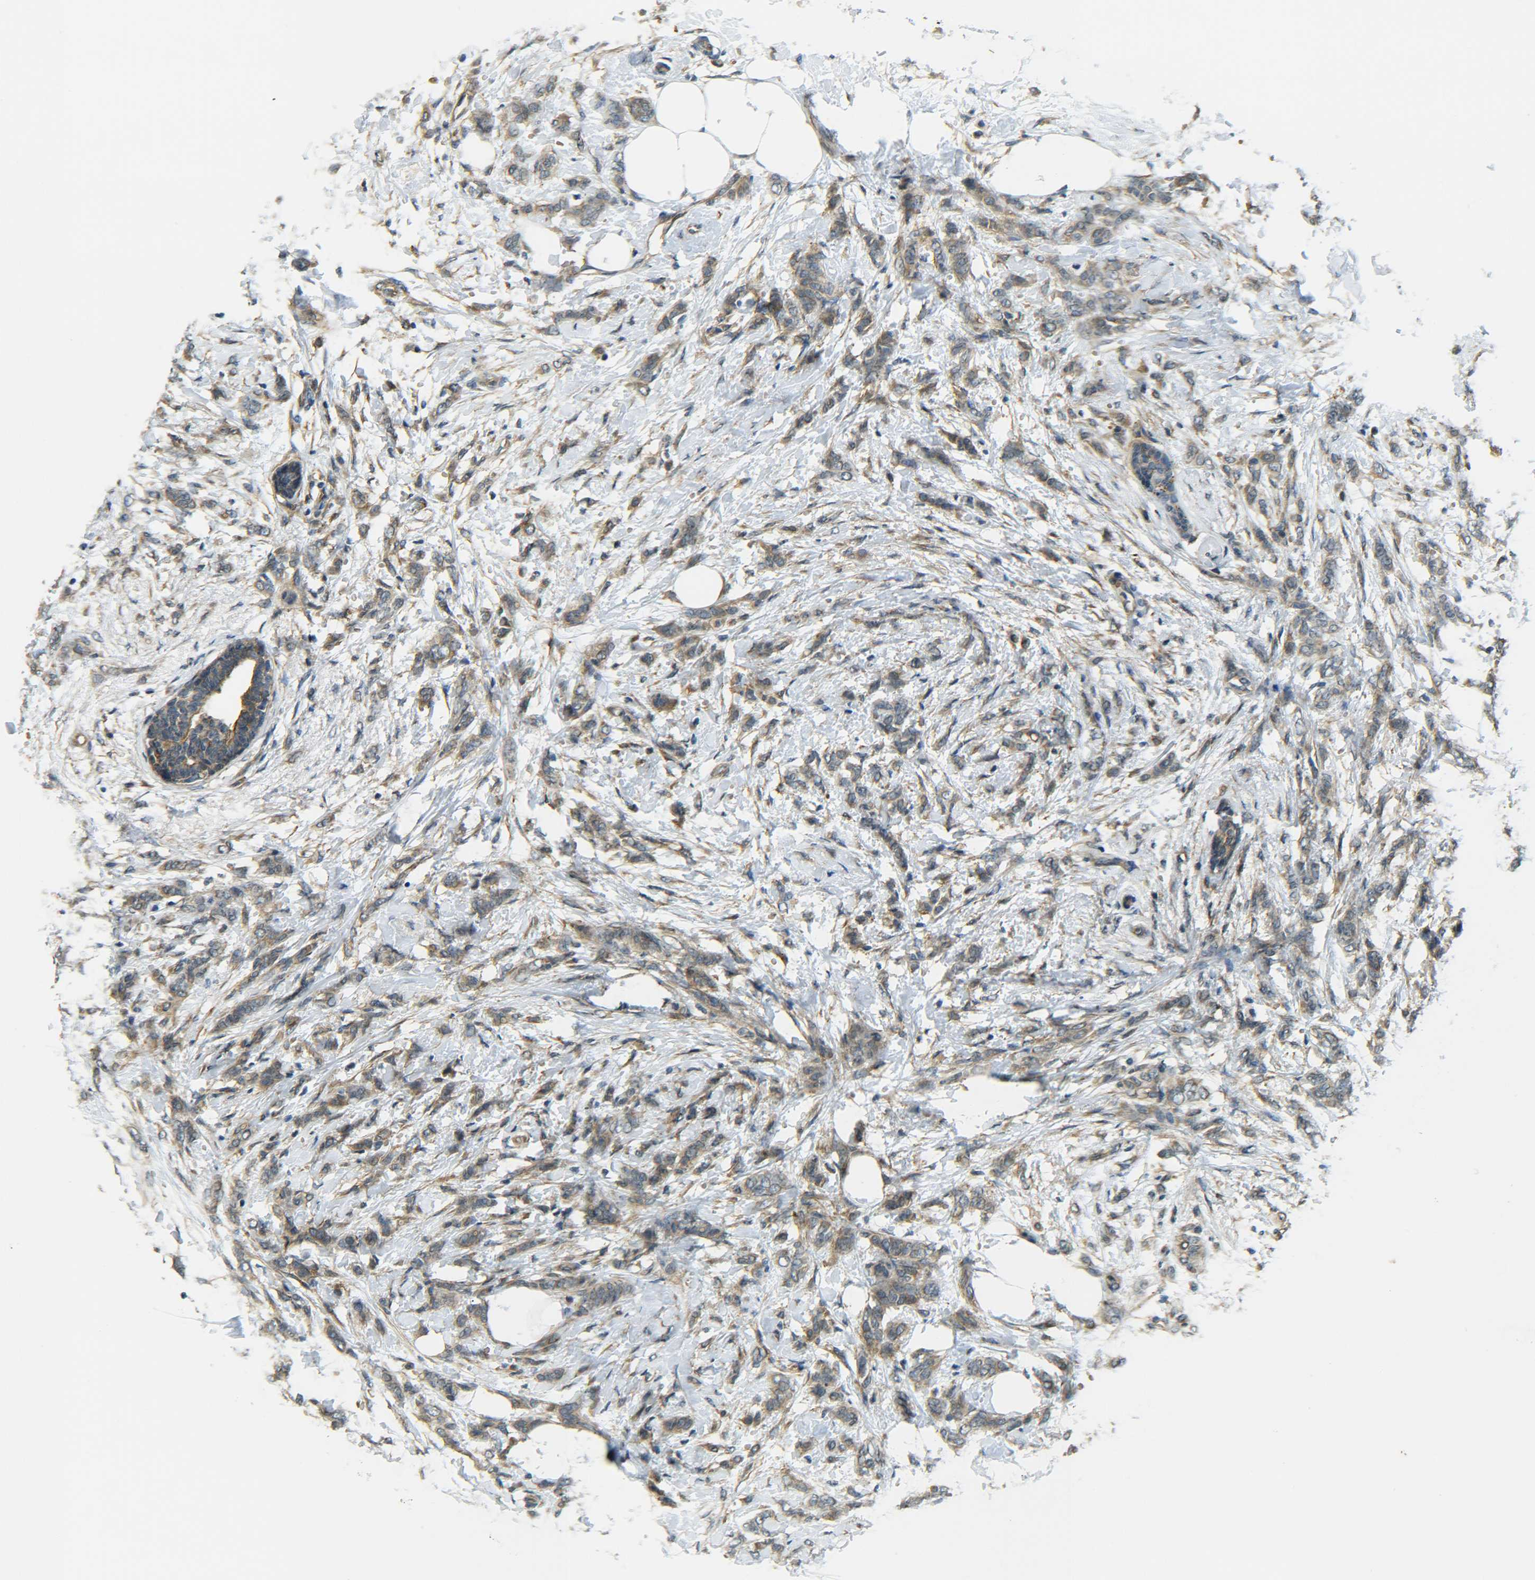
{"staining": {"intensity": "moderate", "quantity": ">75%", "location": "cytoplasmic/membranous"}, "tissue": "breast cancer", "cell_type": "Tumor cells", "image_type": "cancer", "snomed": [{"axis": "morphology", "description": "Lobular carcinoma, in situ"}, {"axis": "morphology", "description": "Lobular carcinoma"}, {"axis": "topography", "description": "Breast"}], "caption": "The image demonstrates staining of lobular carcinoma (breast), revealing moderate cytoplasmic/membranous protein positivity (brown color) within tumor cells.", "gene": "DAB2", "patient": {"sex": "female", "age": 41}}